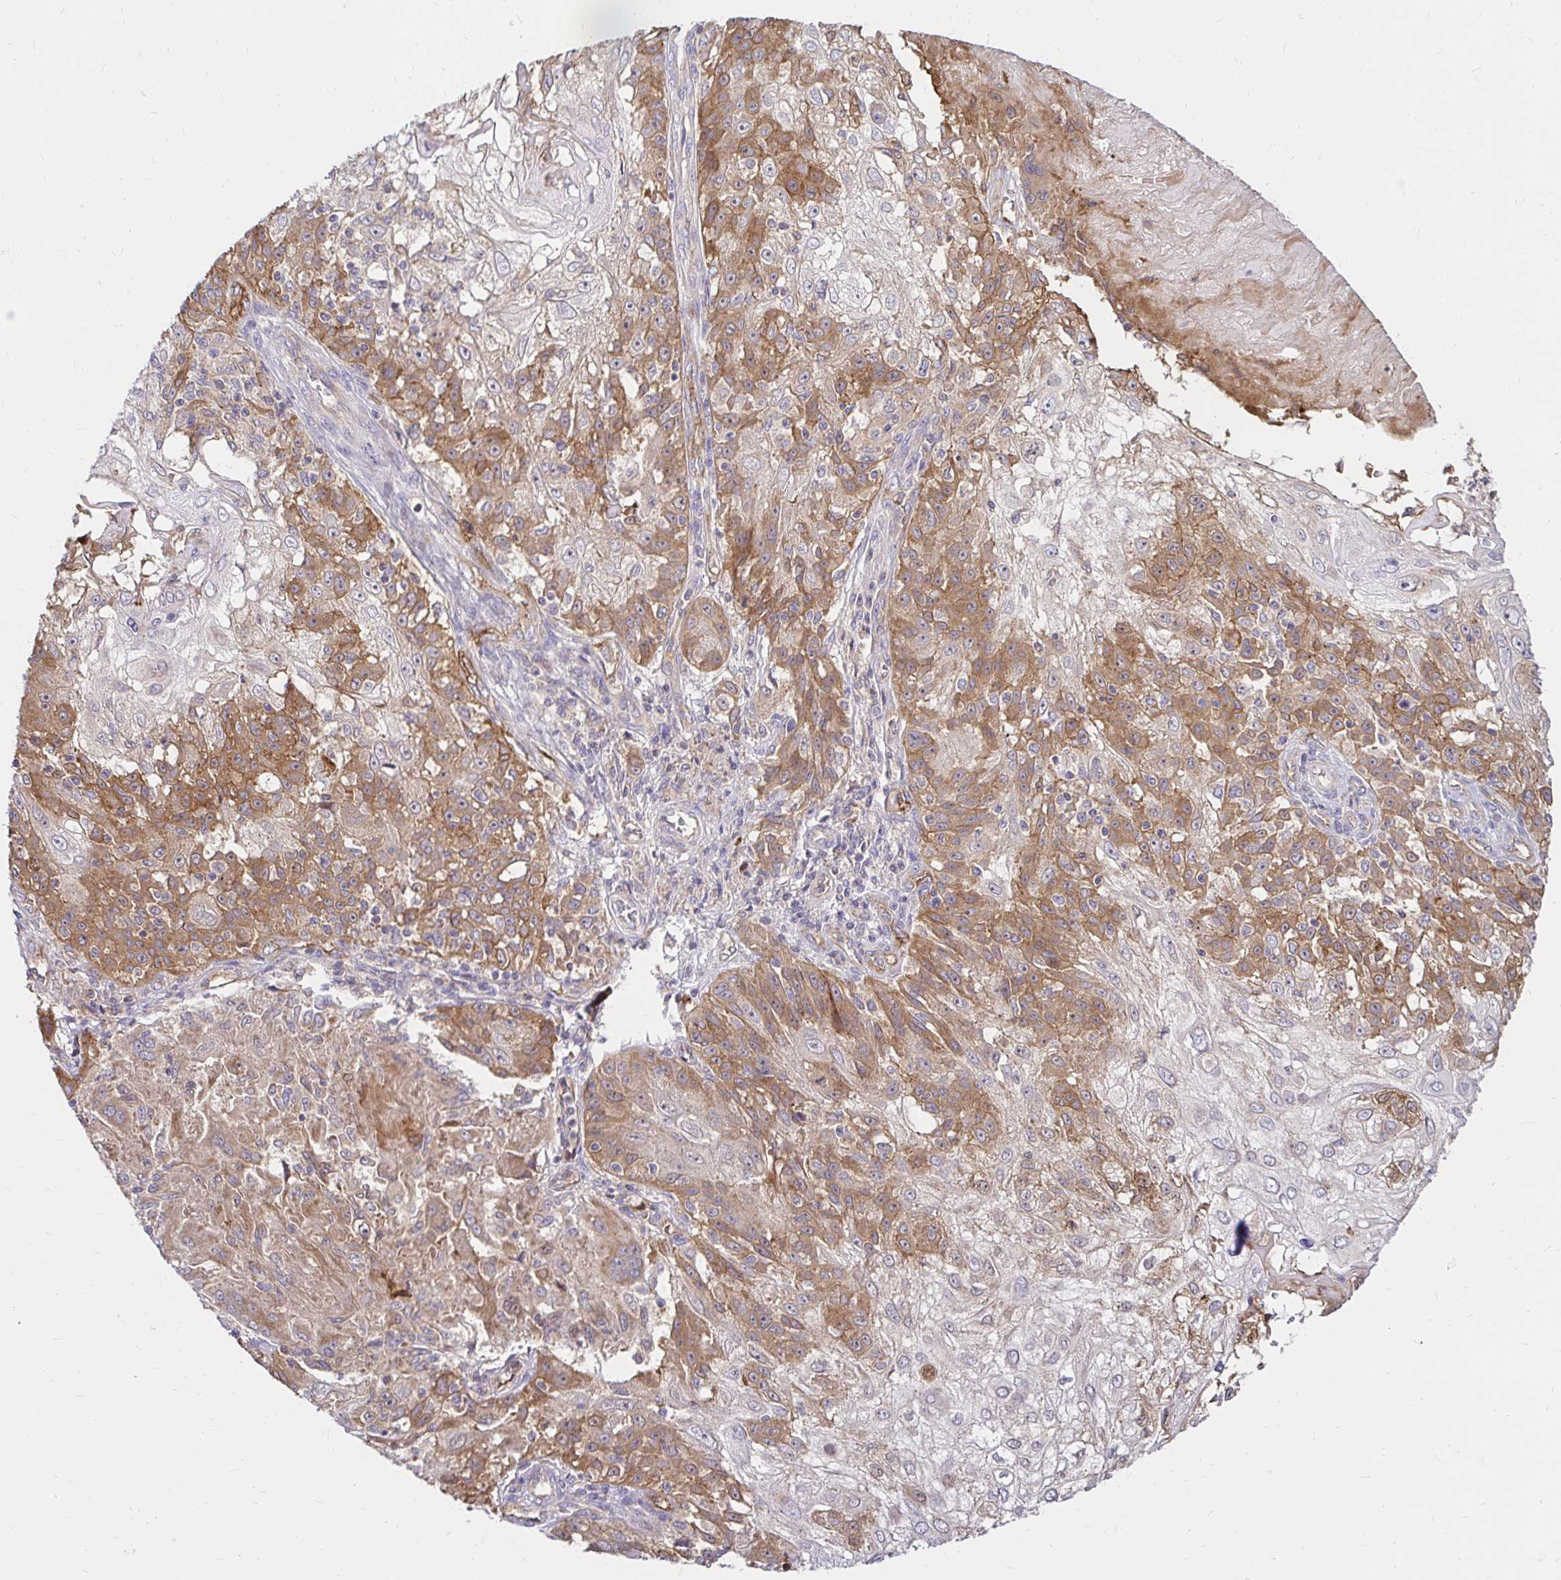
{"staining": {"intensity": "moderate", "quantity": "25%-75%", "location": "cytoplasmic/membranous"}, "tissue": "skin cancer", "cell_type": "Tumor cells", "image_type": "cancer", "snomed": [{"axis": "morphology", "description": "Normal tissue, NOS"}, {"axis": "morphology", "description": "Squamous cell carcinoma, NOS"}, {"axis": "topography", "description": "Skin"}], "caption": "Protein analysis of skin cancer (squamous cell carcinoma) tissue exhibits moderate cytoplasmic/membranous staining in about 25%-75% of tumor cells. The staining was performed using DAB to visualize the protein expression in brown, while the nuclei were stained in blue with hematoxylin (Magnification: 20x).", "gene": "ITGA2", "patient": {"sex": "female", "age": 83}}